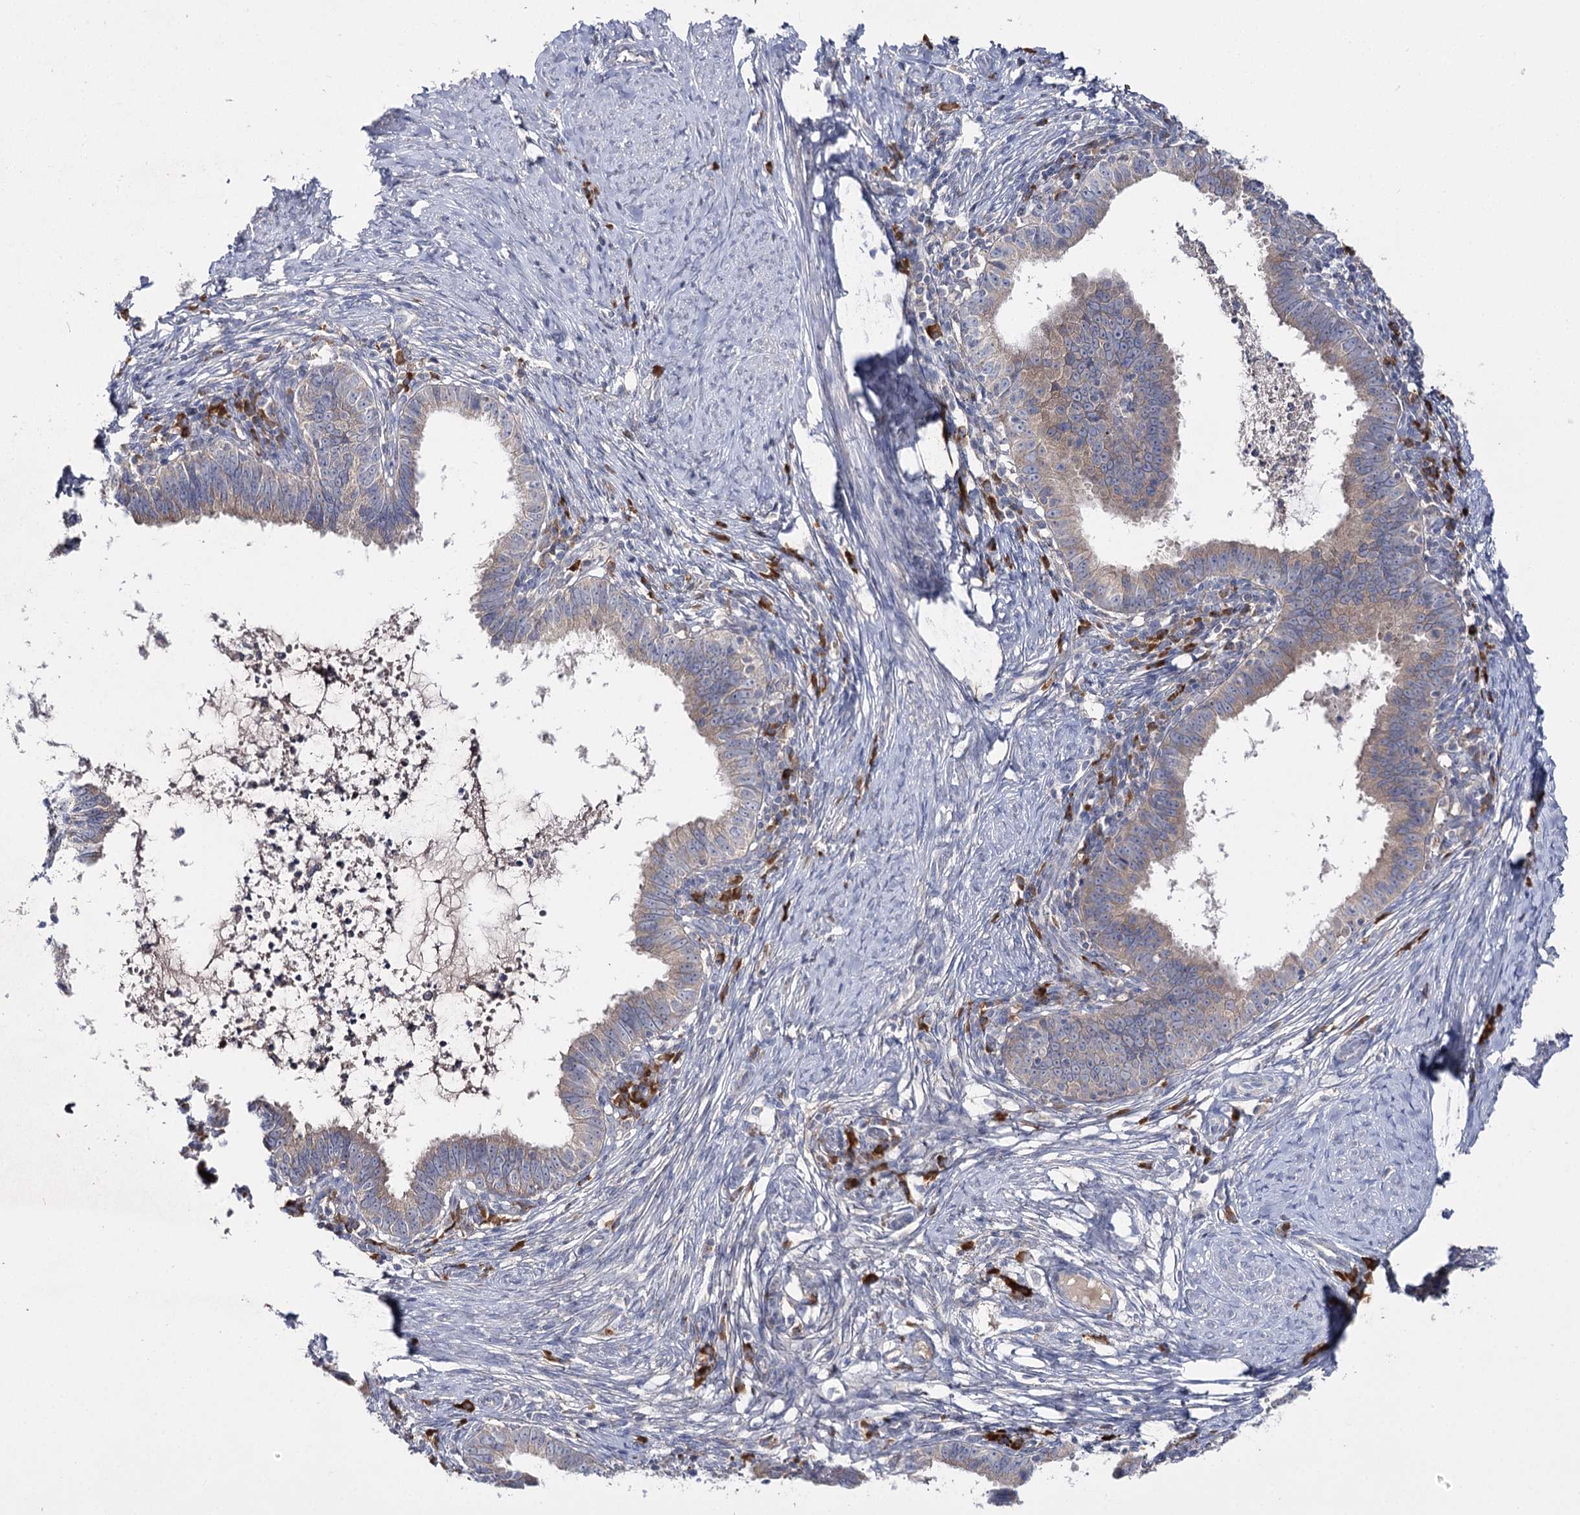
{"staining": {"intensity": "weak", "quantity": ">75%", "location": "cytoplasmic/membranous"}, "tissue": "cervical cancer", "cell_type": "Tumor cells", "image_type": "cancer", "snomed": [{"axis": "morphology", "description": "Adenocarcinoma, NOS"}, {"axis": "topography", "description": "Cervix"}], "caption": "Immunohistochemical staining of cervical cancer (adenocarcinoma) displays weak cytoplasmic/membranous protein positivity in approximately >75% of tumor cells.", "gene": "IL1RAP", "patient": {"sex": "female", "age": 36}}